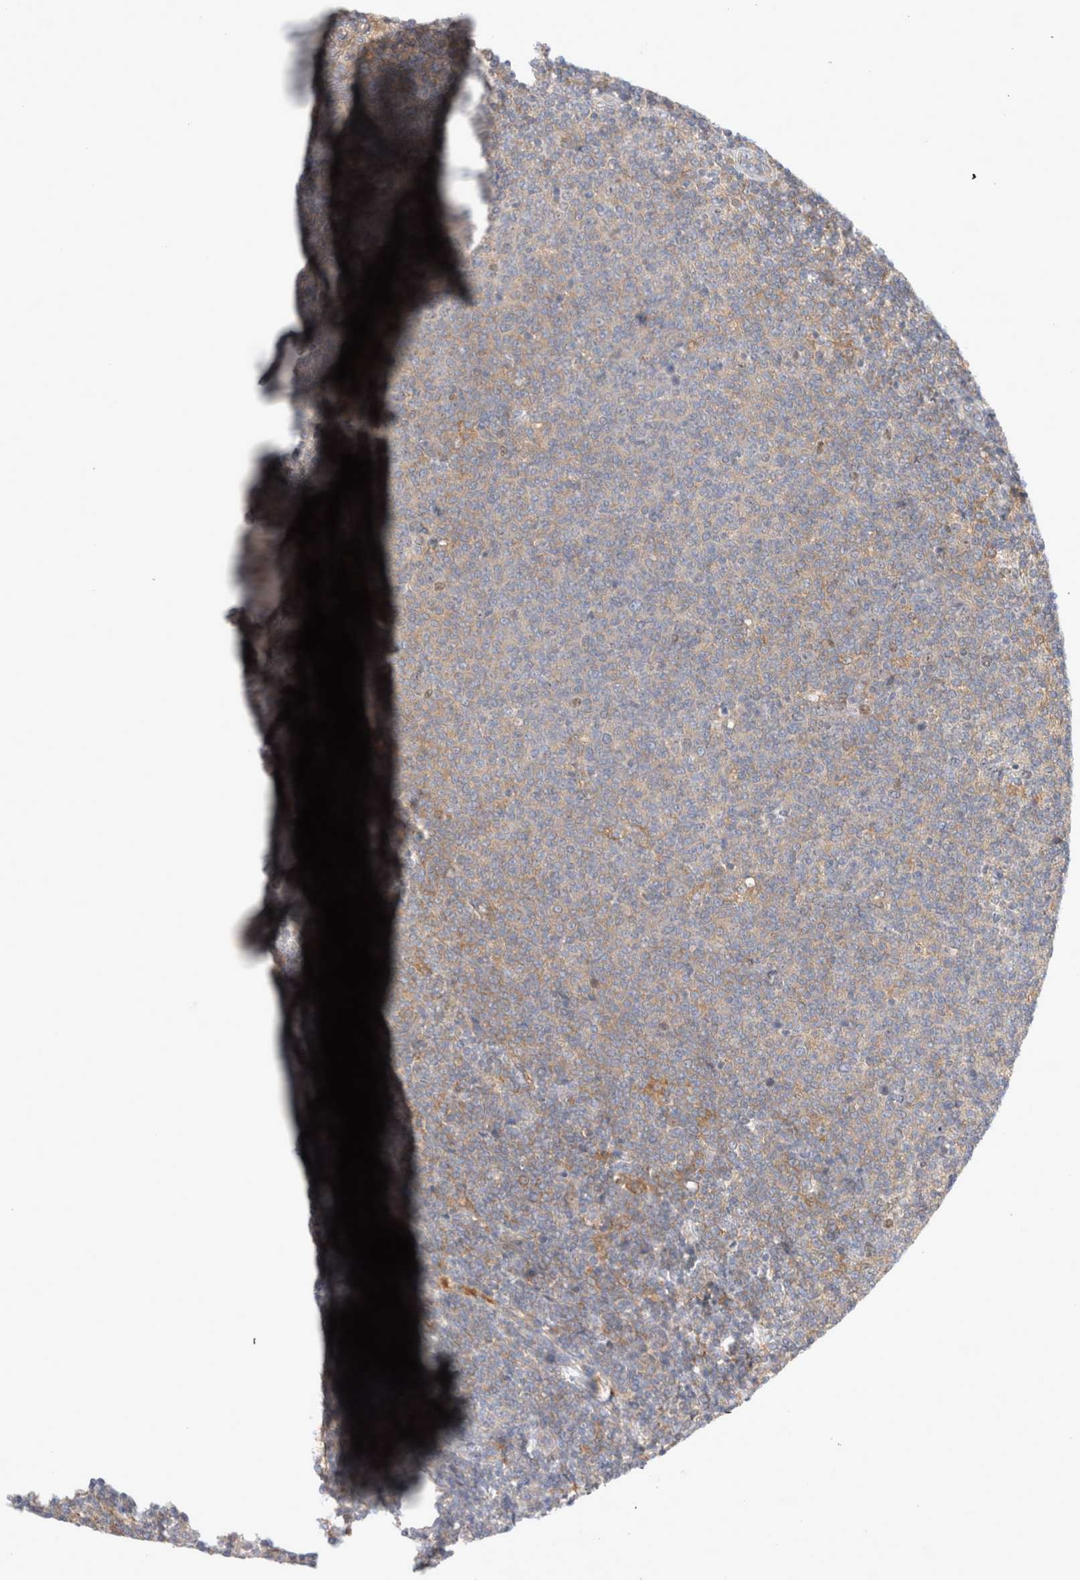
{"staining": {"intensity": "weak", "quantity": "<25%", "location": "cytoplasmic/membranous"}, "tissue": "lymphoma", "cell_type": "Tumor cells", "image_type": "cancer", "snomed": [{"axis": "morphology", "description": "Malignant lymphoma, non-Hodgkin's type, Low grade"}, {"axis": "topography", "description": "Lymph node"}], "caption": "High power microscopy photomicrograph of an IHC micrograph of low-grade malignant lymphoma, non-Hodgkin's type, revealing no significant staining in tumor cells.", "gene": "CDCA7L", "patient": {"sex": "male", "age": 66}}